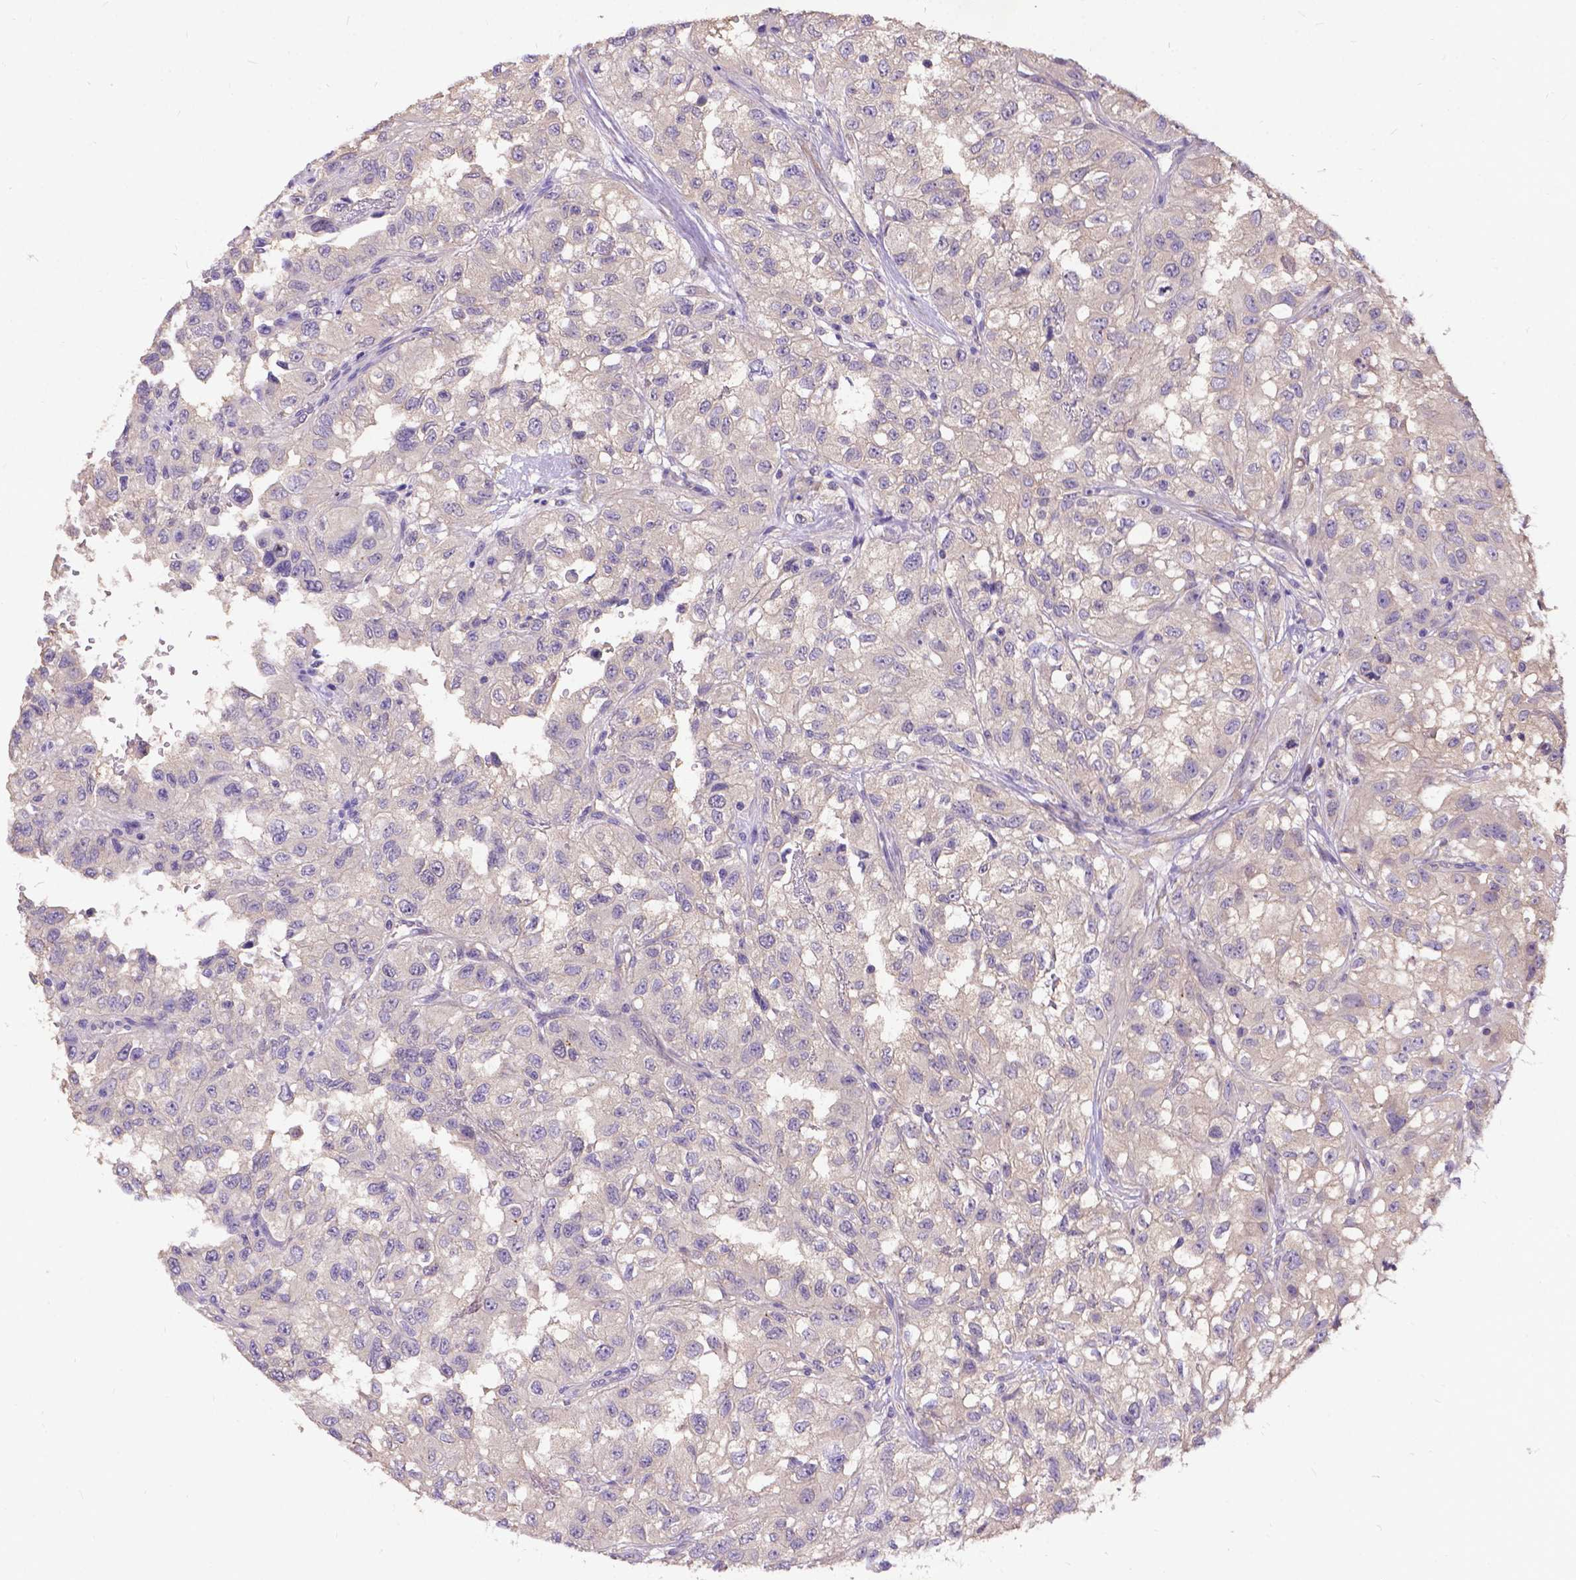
{"staining": {"intensity": "negative", "quantity": "none", "location": "none"}, "tissue": "renal cancer", "cell_type": "Tumor cells", "image_type": "cancer", "snomed": [{"axis": "morphology", "description": "Adenocarcinoma, NOS"}, {"axis": "topography", "description": "Kidney"}], "caption": "A high-resolution histopathology image shows immunohistochemistry staining of adenocarcinoma (renal), which displays no significant expression in tumor cells.", "gene": "DENND6A", "patient": {"sex": "male", "age": 64}}